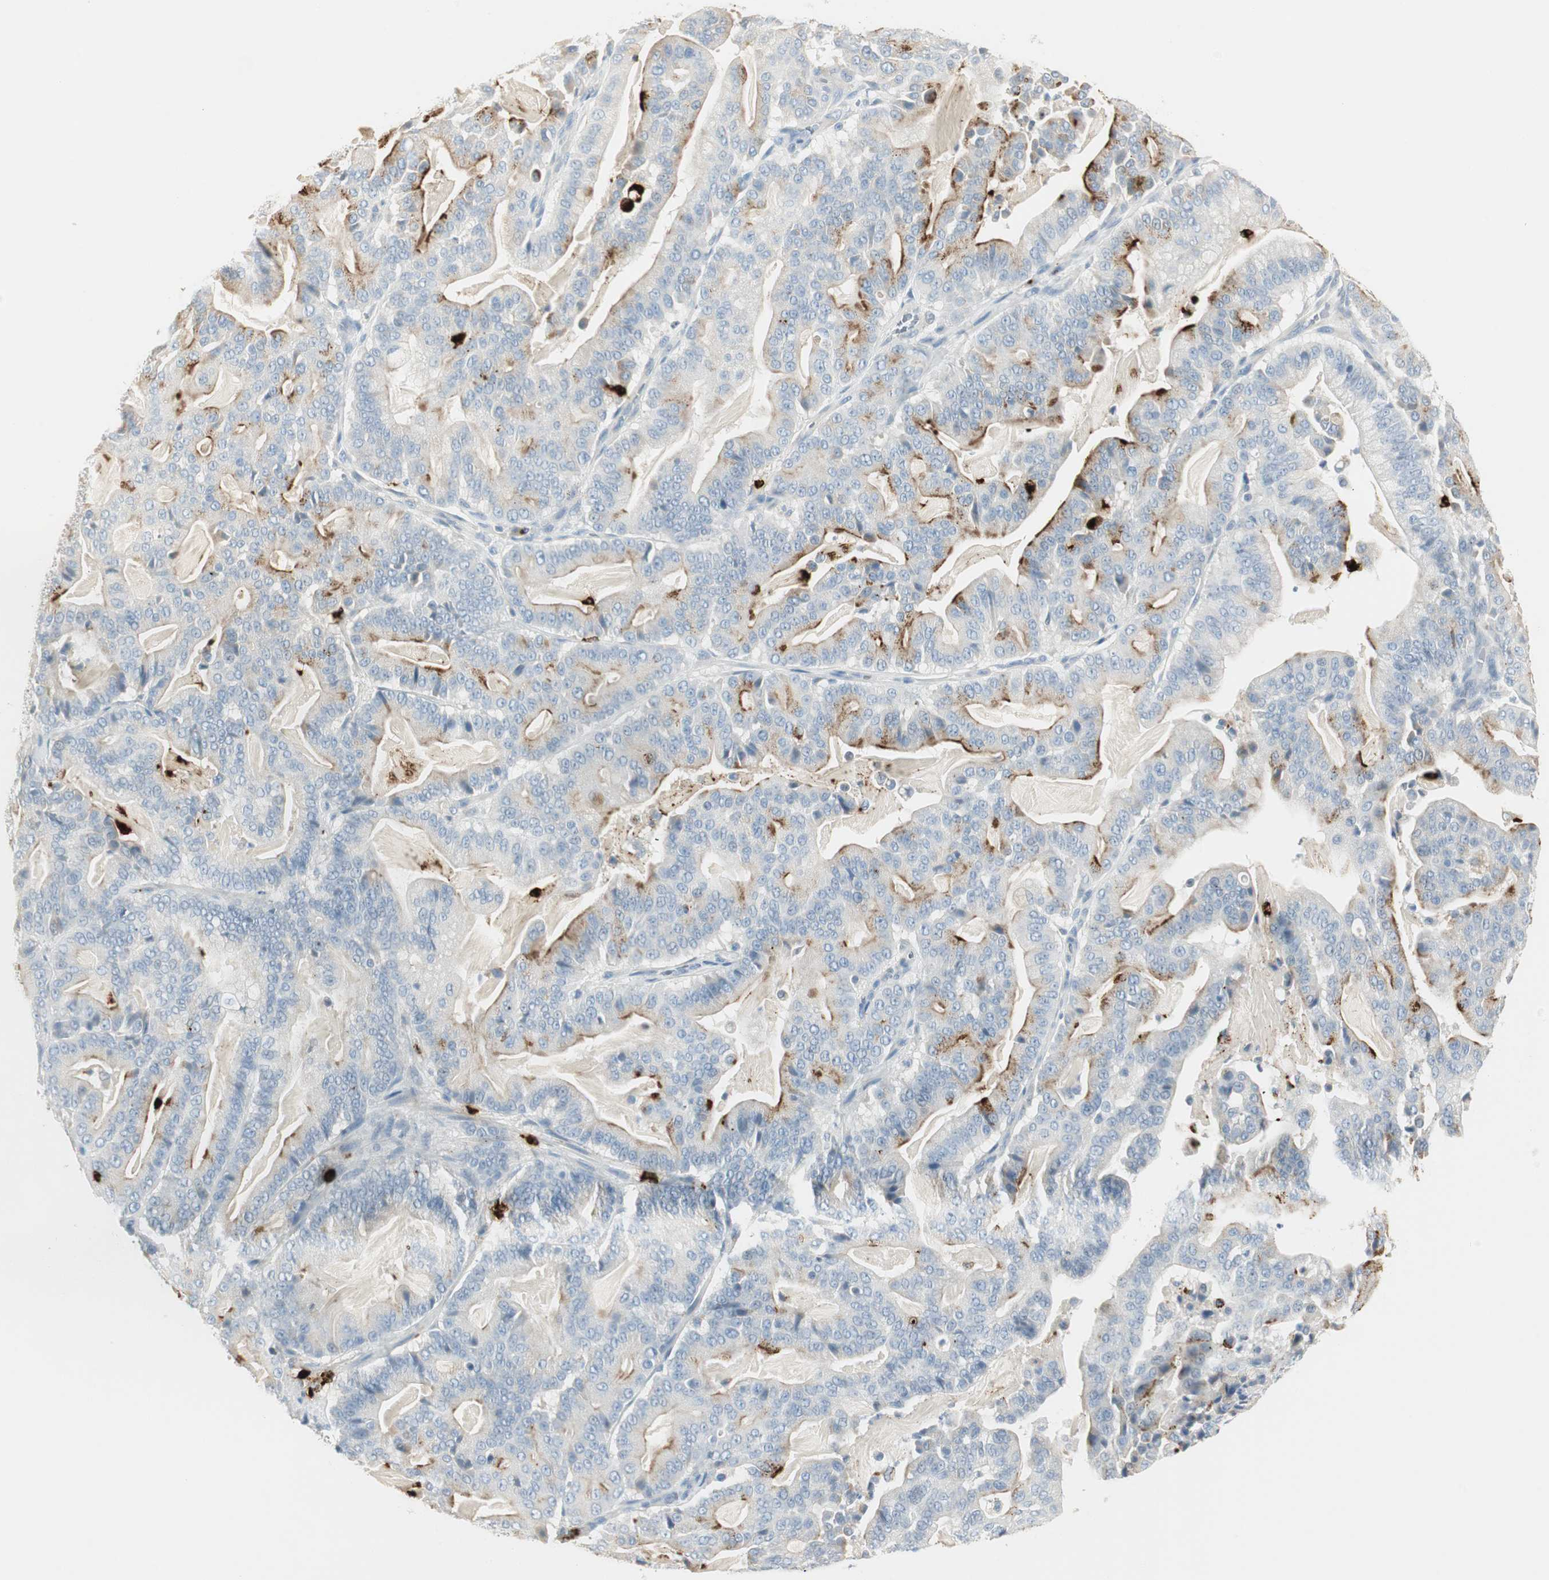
{"staining": {"intensity": "moderate", "quantity": "25%-75%", "location": "cytoplasmic/membranous"}, "tissue": "pancreatic cancer", "cell_type": "Tumor cells", "image_type": "cancer", "snomed": [{"axis": "morphology", "description": "Adenocarcinoma, NOS"}, {"axis": "topography", "description": "Pancreas"}], "caption": "Pancreatic adenocarcinoma stained for a protein reveals moderate cytoplasmic/membranous positivity in tumor cells.", "gene": "PRTN3", "patient": {"sex": "male", "age": 63}}